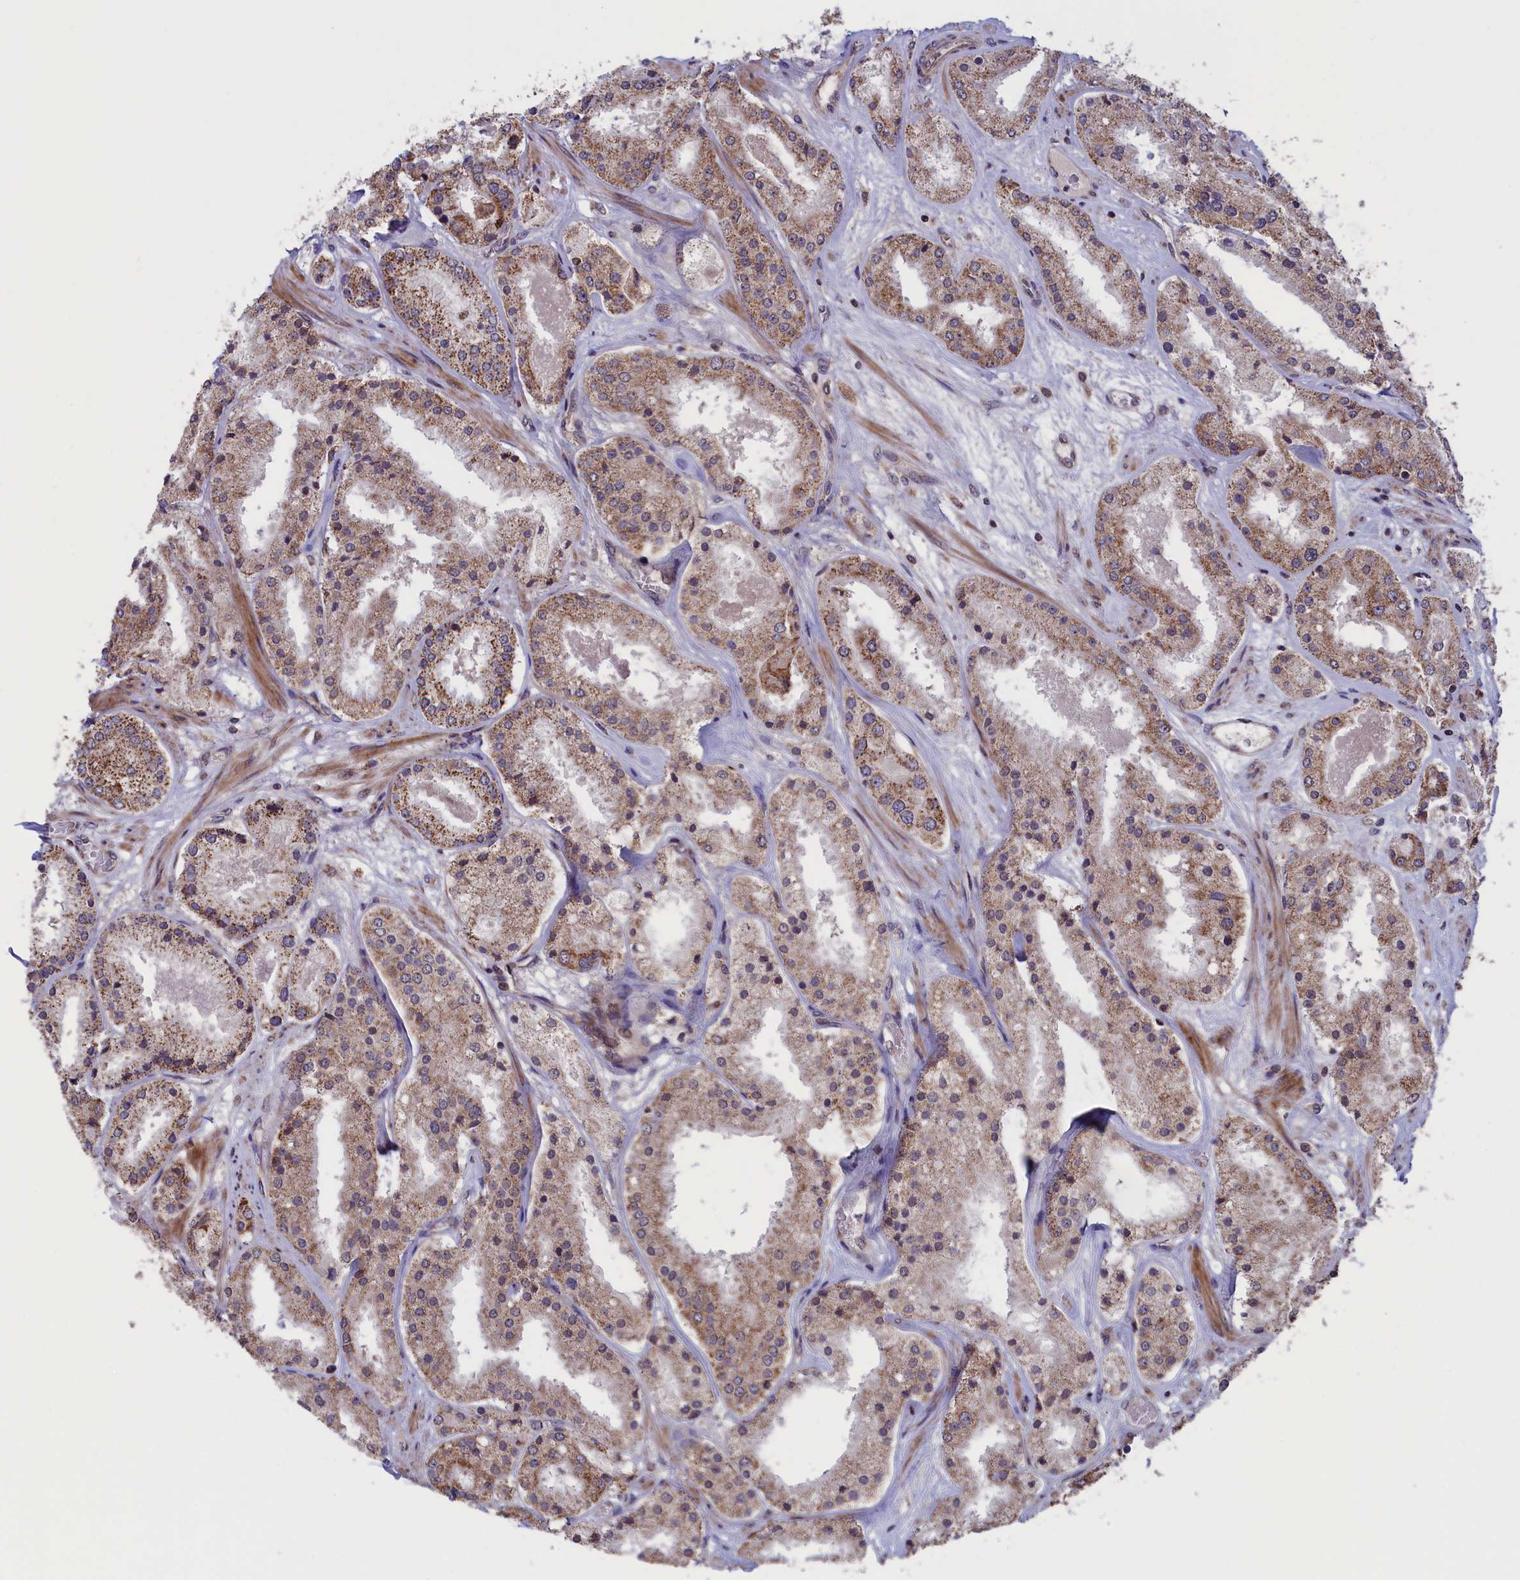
{"staining": {"intensity": "moderate", "quantity": ">75%", "location": "cytoplasmic/membranous"}, "tissue": "prostate cancer", "cell_type": "Tumor cells", "image_type": "cancer", "snomed": [{"axis": "morphology", "description": "Adenocarcinoma, High grade"}, {"axis": "topography", "description": "Prostate"}], "caption": "IHC of human prostate adenocarcinoma (high-grade) reveals medium levels of moderate cytoplasmic/membranous positivity in approximately >75% of tumor cells.", "gene": "TIMM44", "patient": {"sex": "male", "age": 63}}